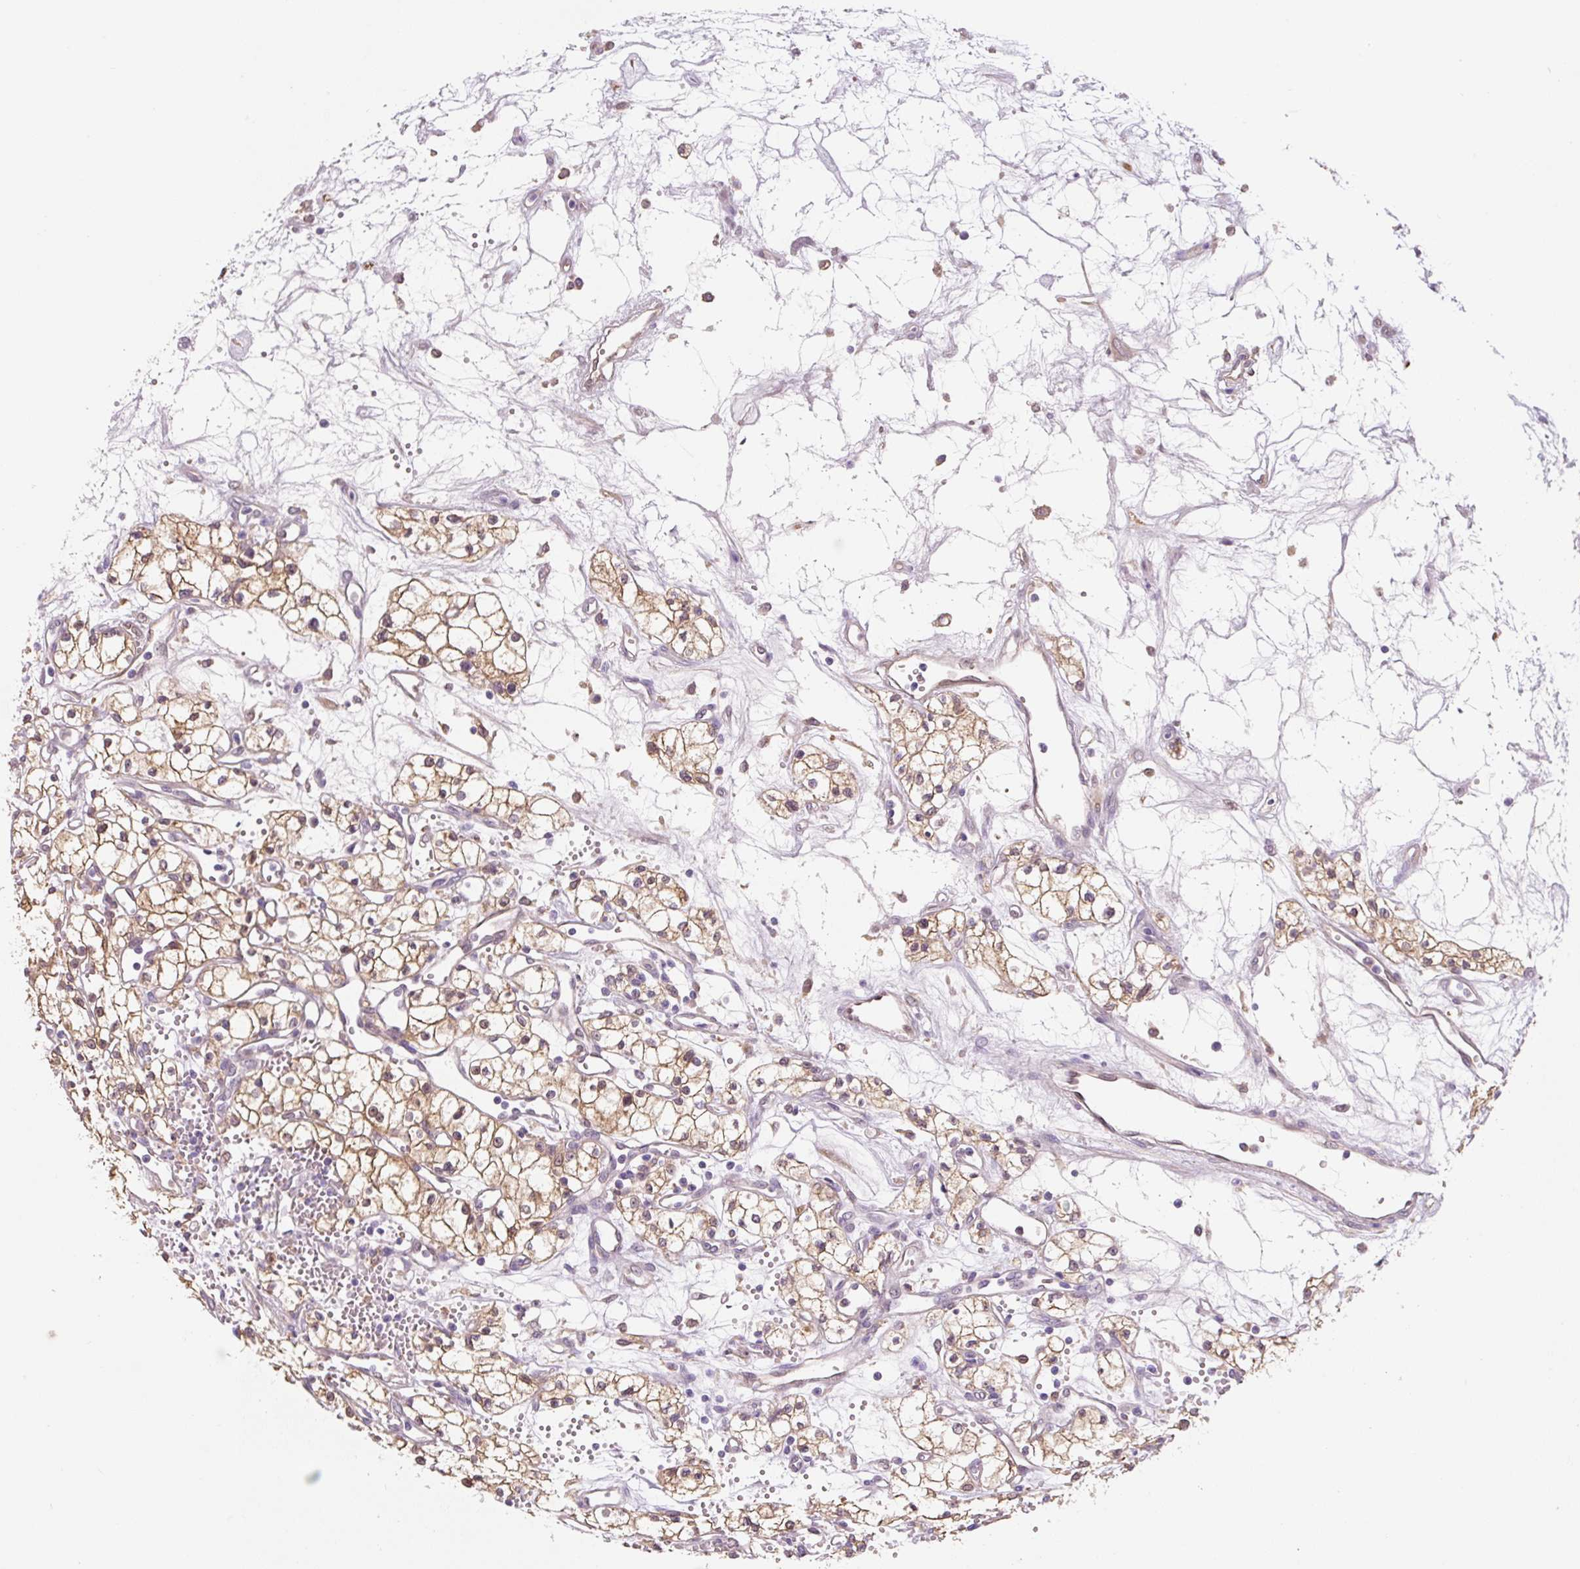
{"staining": {"intensity": "moderate", "quantity": ">75%", "location": "cytoplasmic/membranous"}, "tissue": "renal cancer", "cell_type": "Tumor cells", "image_type": "cancer", "snomed": [{"axis": "morphology", "description": "Adenocarcinoma, NOS"}, {"axis": "topography", "description": "Kidney"}], "caption": "The photomicrograph shows staining of renal cancer (adenocarcinoma), revealing moderate cytoplasmic/membranous protein staining (brown color) within tumor cells.", "gene": "ASRGL1", "patient": {"sex": "male", "age": 59}}